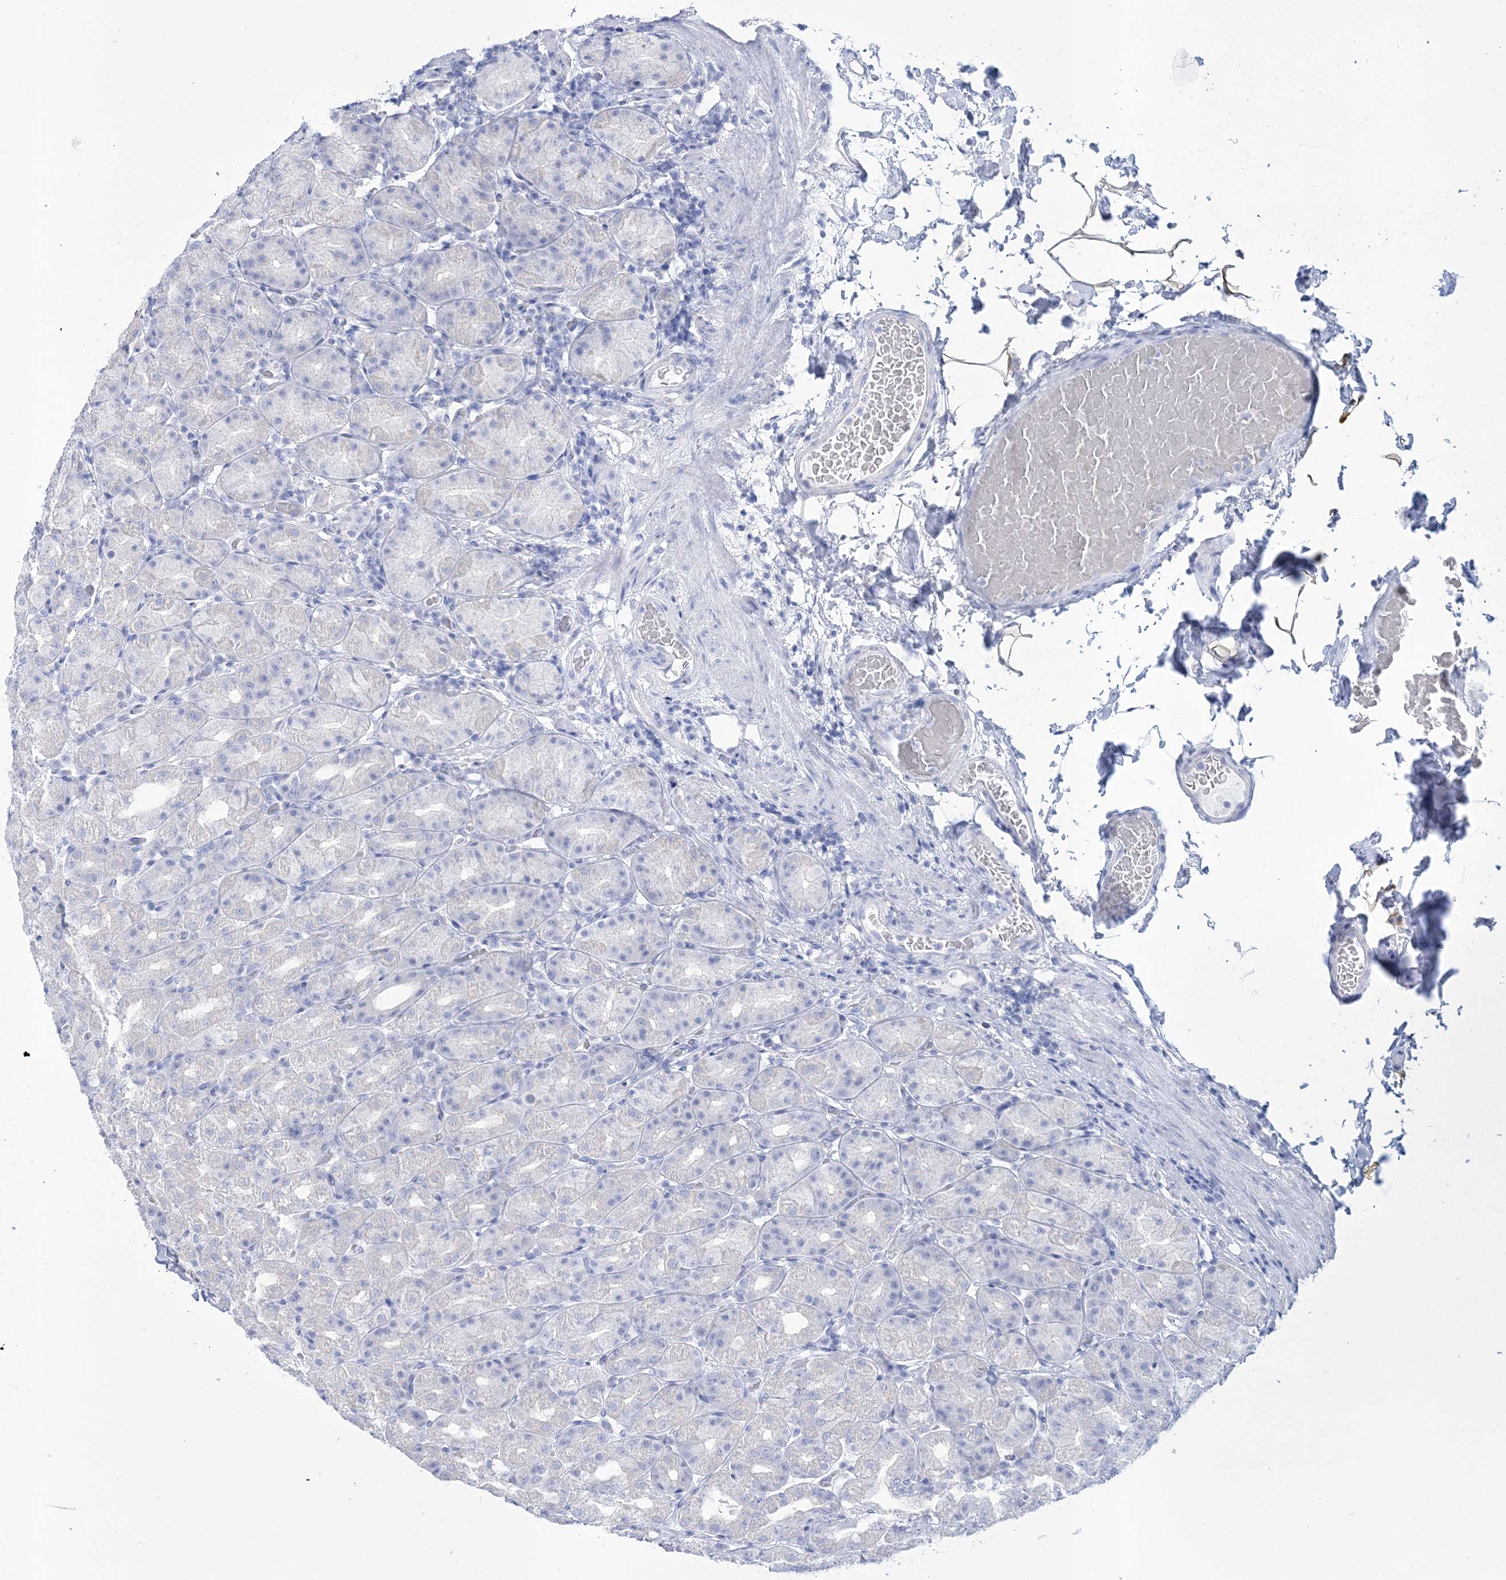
{"staining": {"intensity": "negative", "quantity": "none", "location": "none"}, "tissue": "stomach", "cell_type": "Glandular cells", "image_type": "normal", "snomed": [{"axis": "morphology", "description": "Normal tissue, NOS"}, {"axis": "topography", "description": "Stomach, upper"}], "caption": "This is a histopathology image of immunohistochemistry staining of benign stomach, which shows no staining in glandular cells.", "gene": "RBP2", "patient": {"sex": "male", "age": 68}}